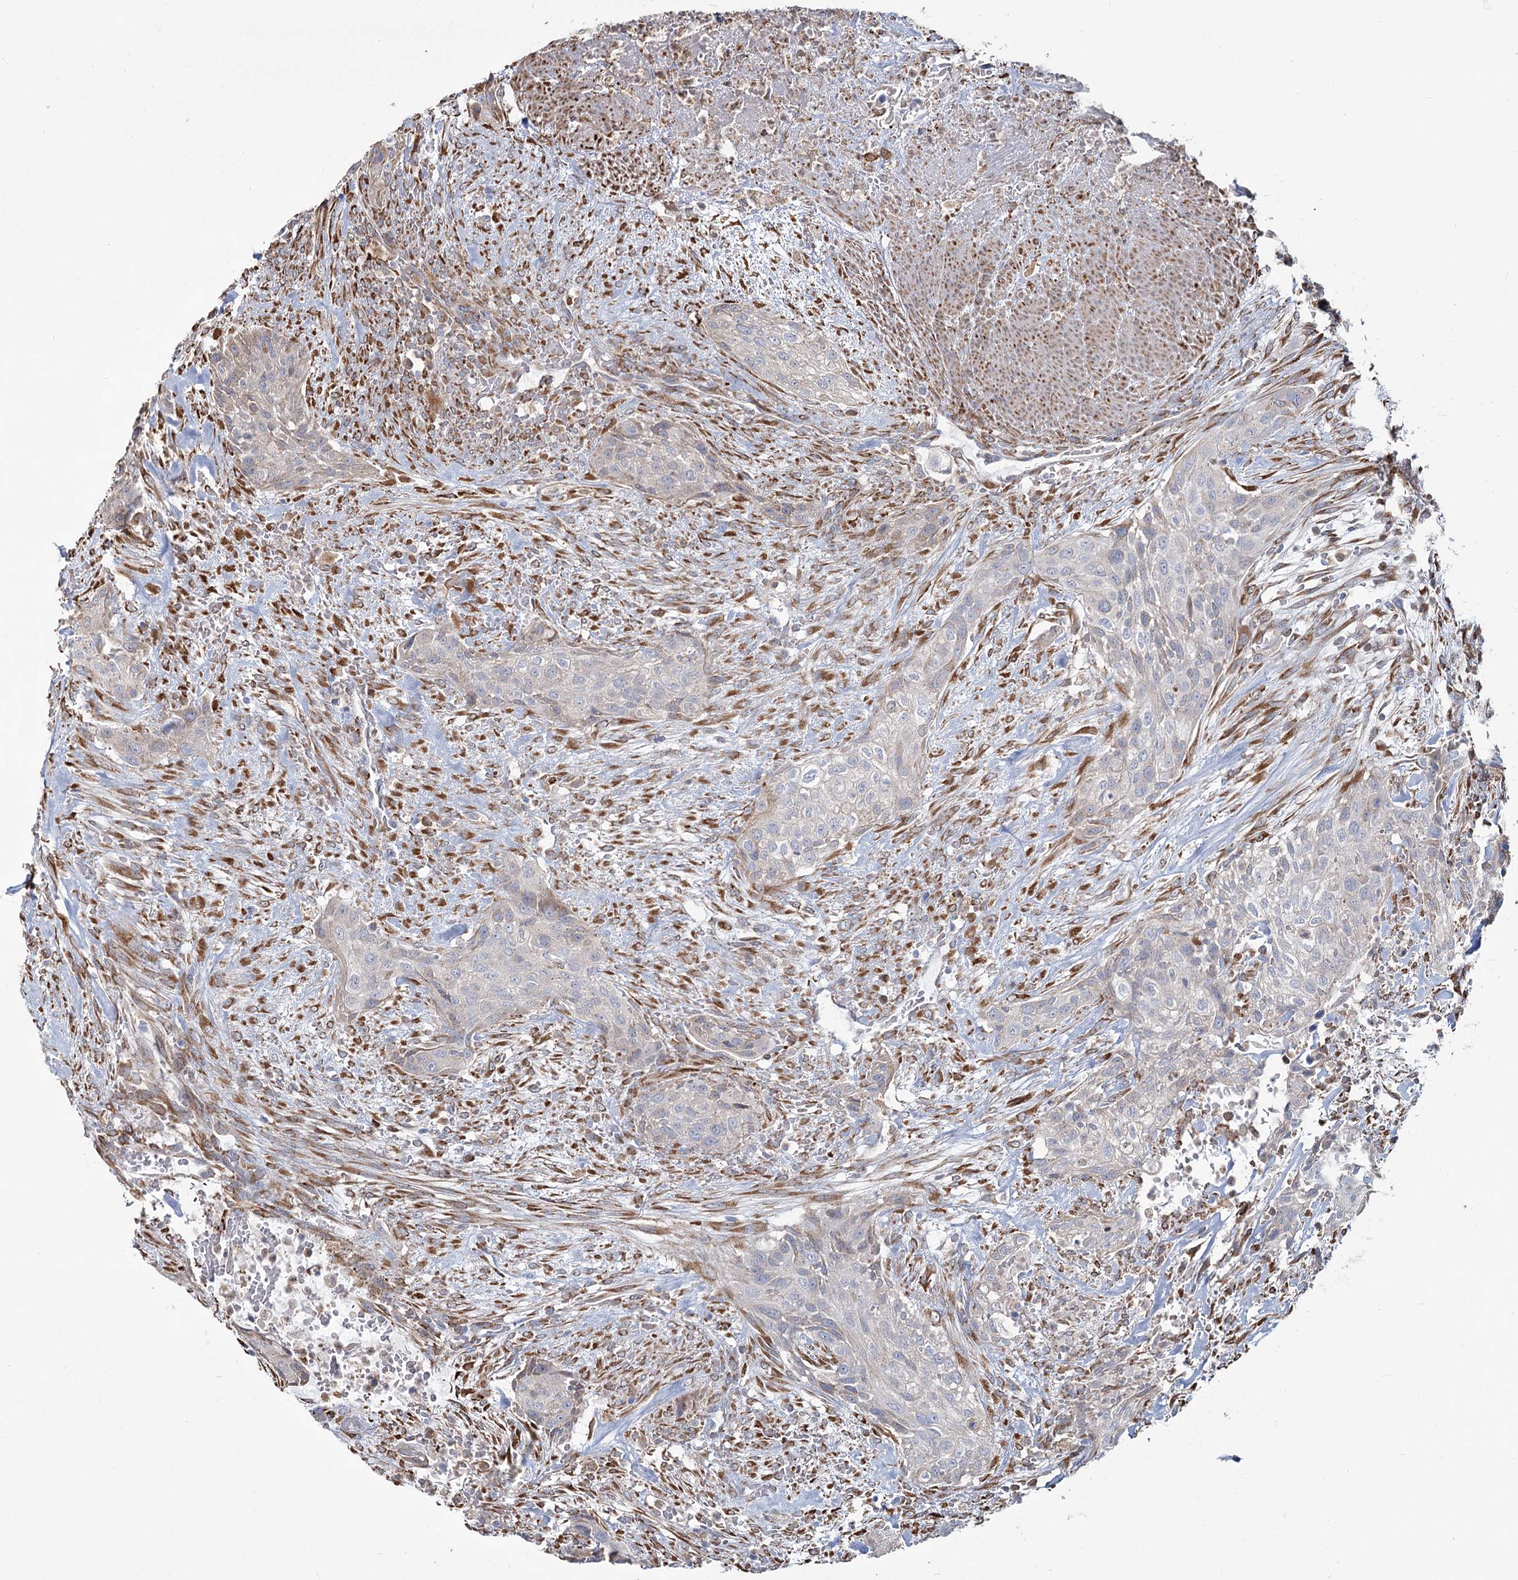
{"staining": {"intensity": "negative", "quantity": "none", "location": "none"}, "tissue": "urothelial cancer", "cell_type": "Tumor cells", "image_type": "cancer", "snomed": [{"axis": "morphology", "description": "Urothelial carcinoma, High grade"}, {"axis": "topography", "description": "Urinary bladder"}], "caption": "Immunohistochemical staining of urothelial carcinoma (high-grade) shows no significant staining in tumor cells.", "gene": "ZCCHC9", "patient": {"sex": "male", "age": 35}}